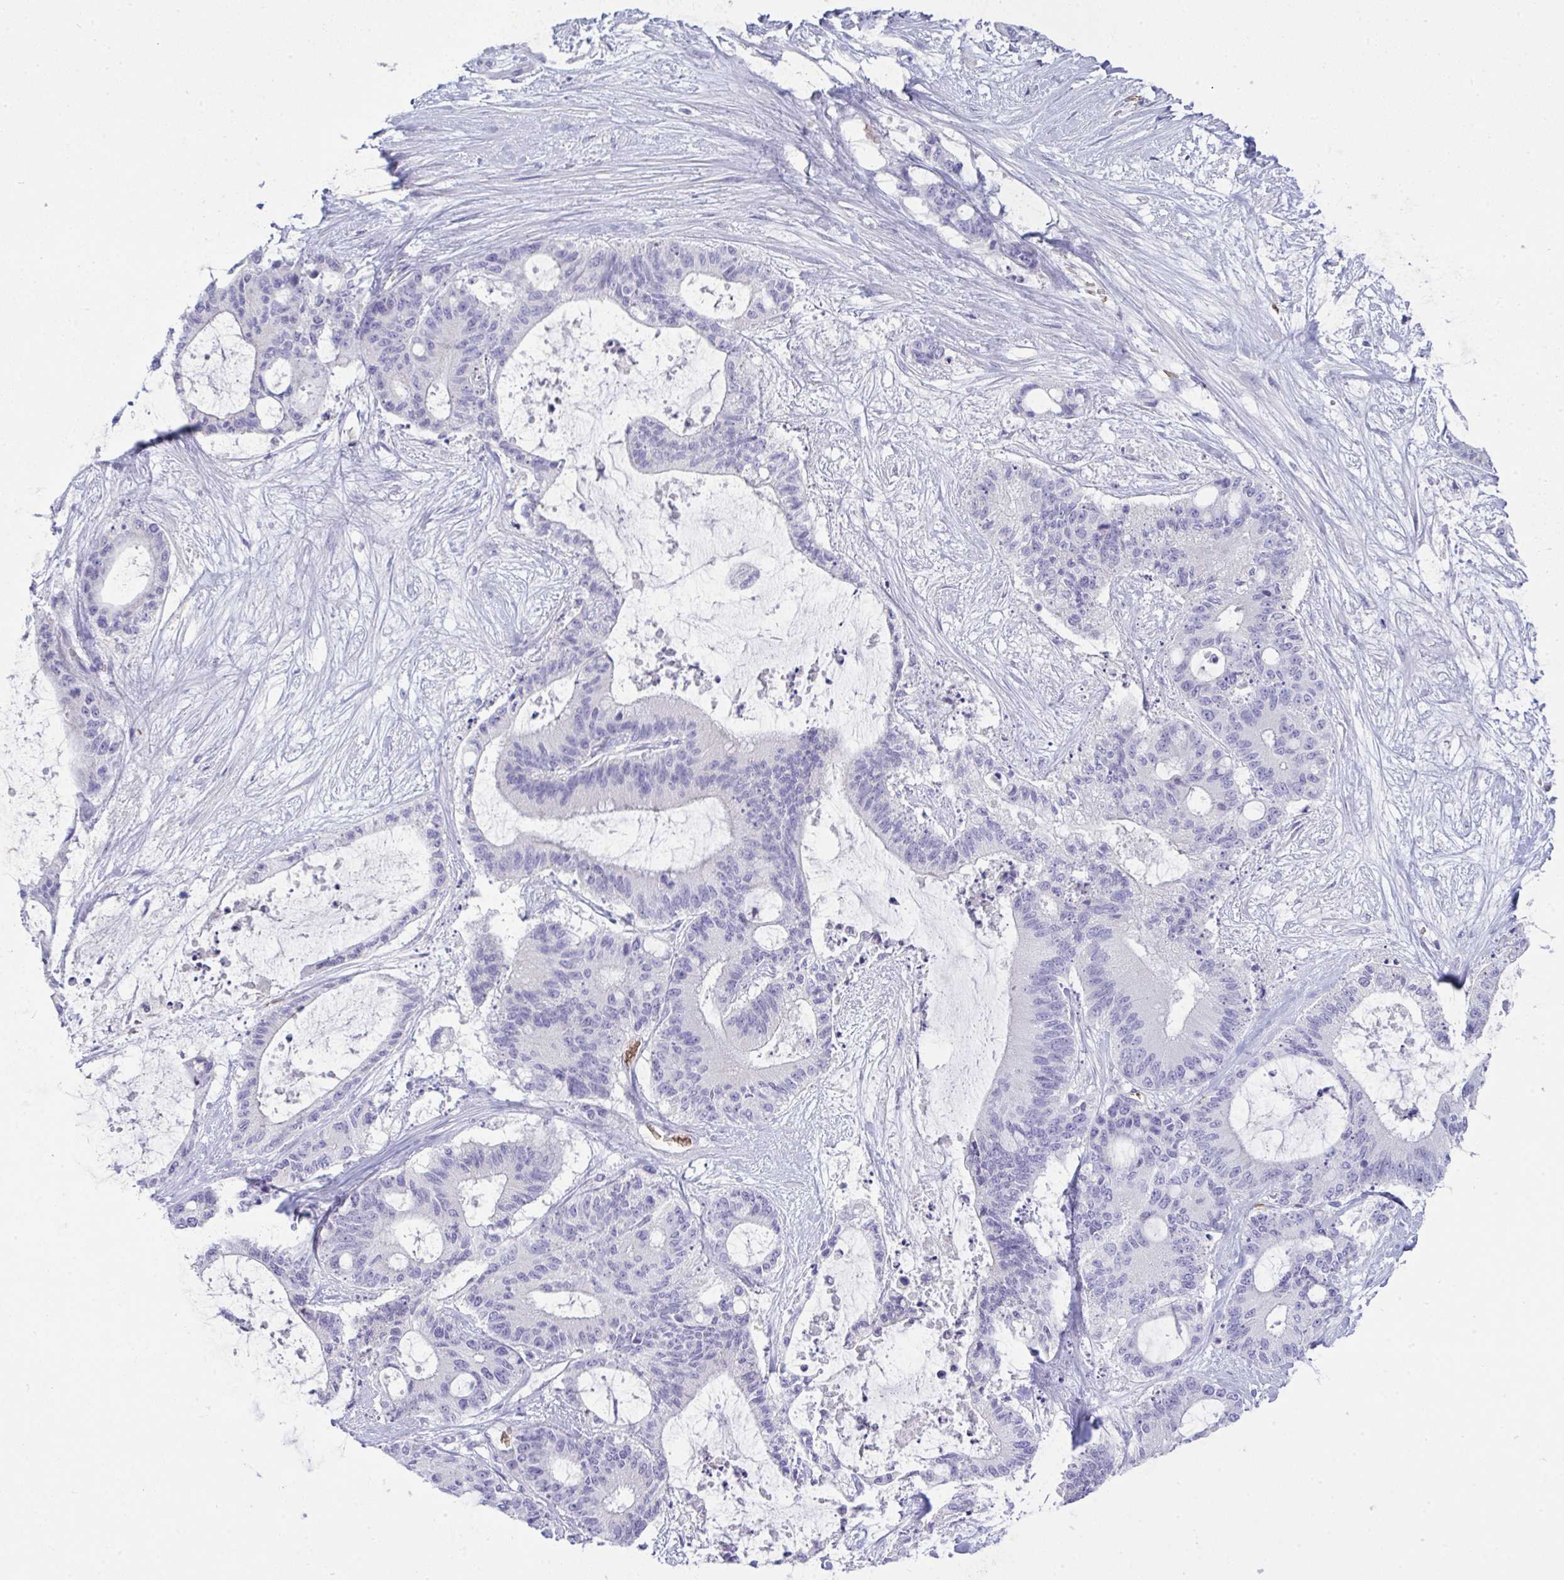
{"staining": {"intensity": "negative", "quantity": "none", "location": "none"}, "tissue": "liver cancer", "cell_type": "Tumor cells", "image_type": "cancer", "snomed": [{"axis": "morphology", "description": "Normal tissue, NOS"}, {"axis": "morphology", "description": "Cholangiocarcinoma"}, {"axis": "topography", "description": "Liver"}, {"axis": "topography", "description": "Peripheral nerve tissue"}], "caption": "The IHC photomicrograph has no significant staining in tumor cells of liver cancer tissue.", "gene": "SPTB", "patient": {"sex": "female", "age": 73}}